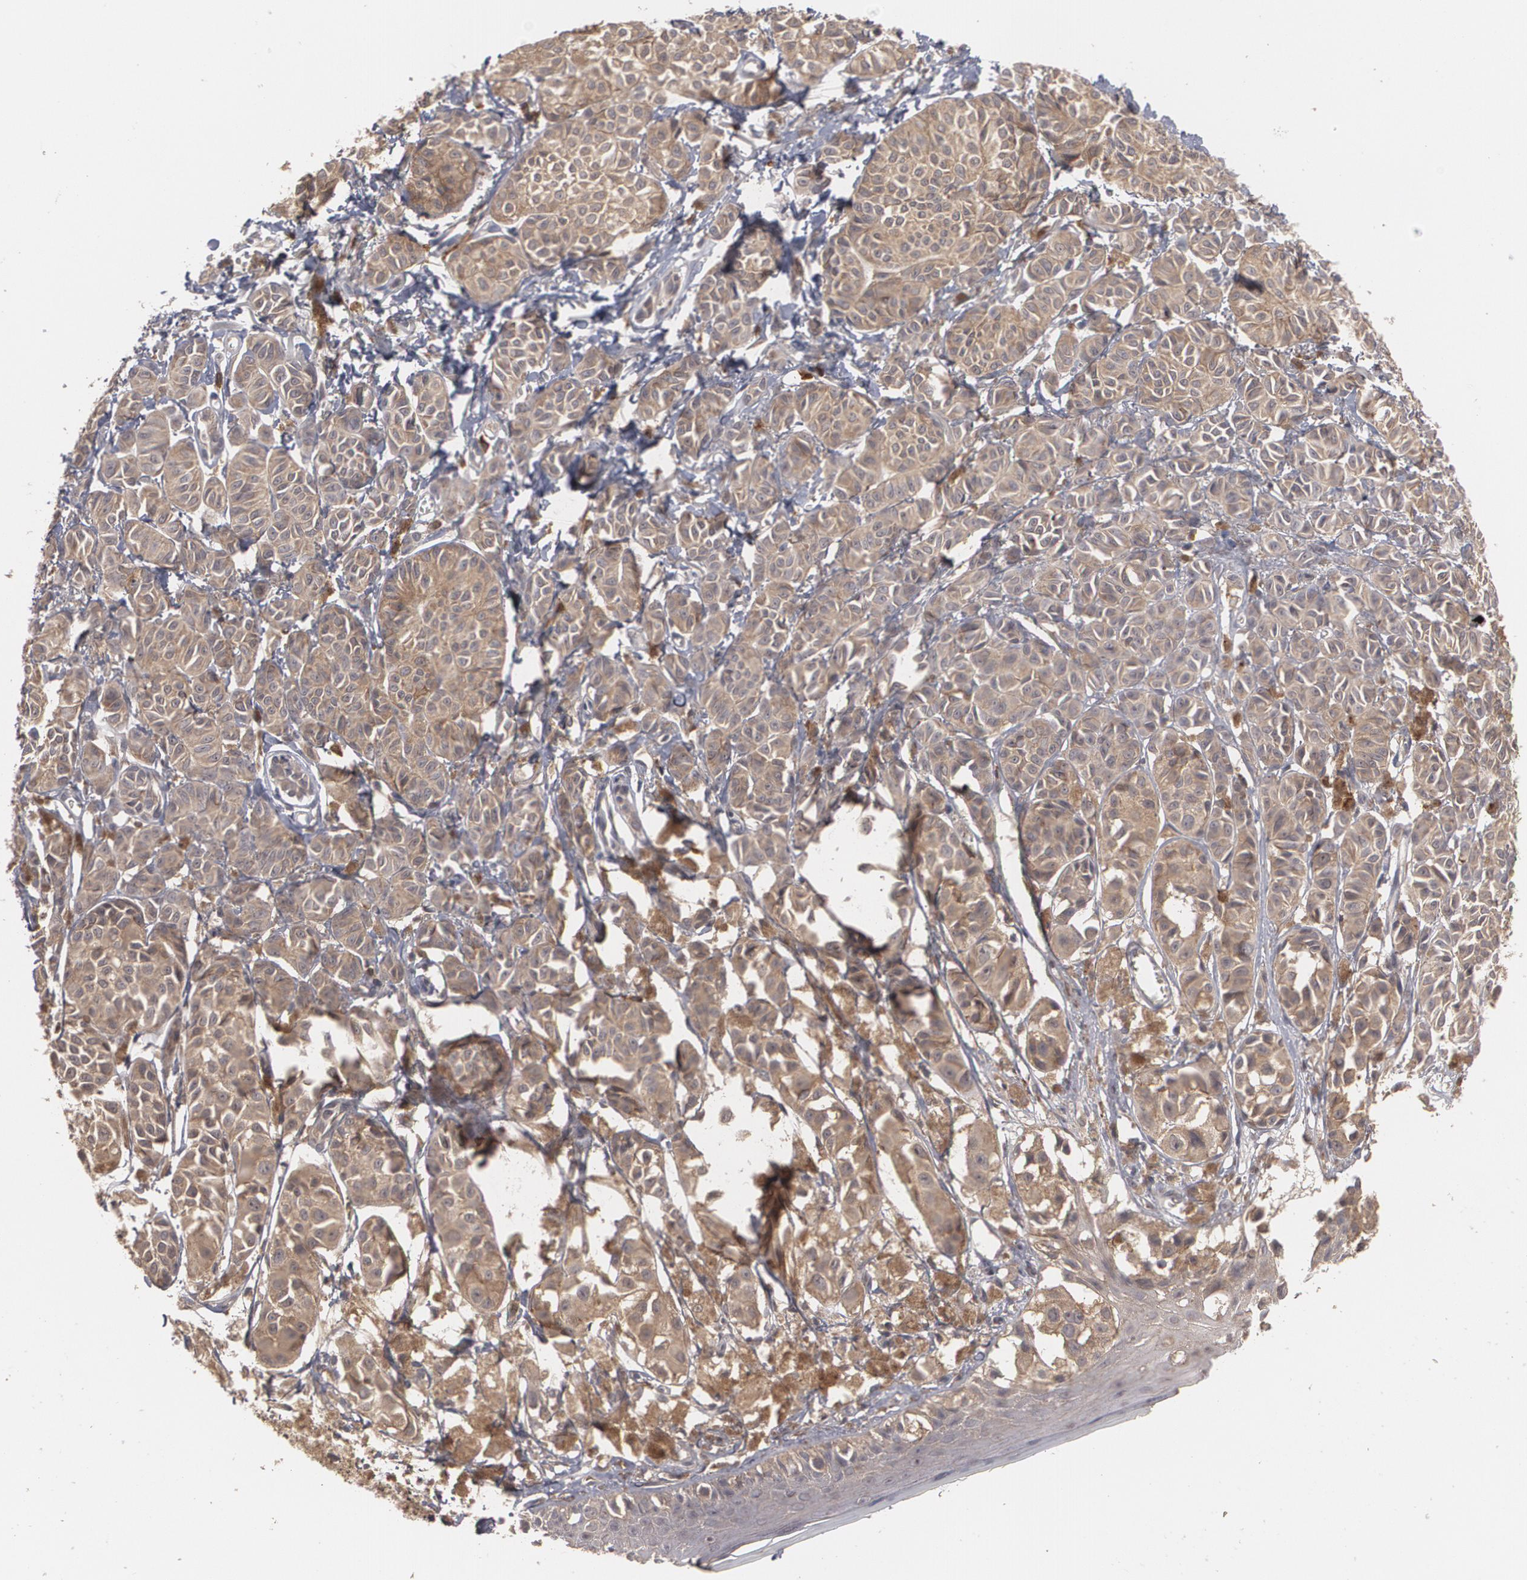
{"staining": {"intensity": "strong", "quantity": ">75%", "location": "cytoplasmic/membranous"}, "tissue": "melanoma", "cell_type": "Tumor cells", "image_type": "cancer", "snomed": [{"axis": "morphology", "description": "Malignant melanoma, NOS"}, {"axis": "topography", "description": "Skin"}], "caption": "Human malignant melanoma stained with a brown dye displays strong cytoplasmic/membranous positive expression in approximately >75% of tumor cells.", "gene": "ARF6", "patient": {"sex": "male", "age": 76}}